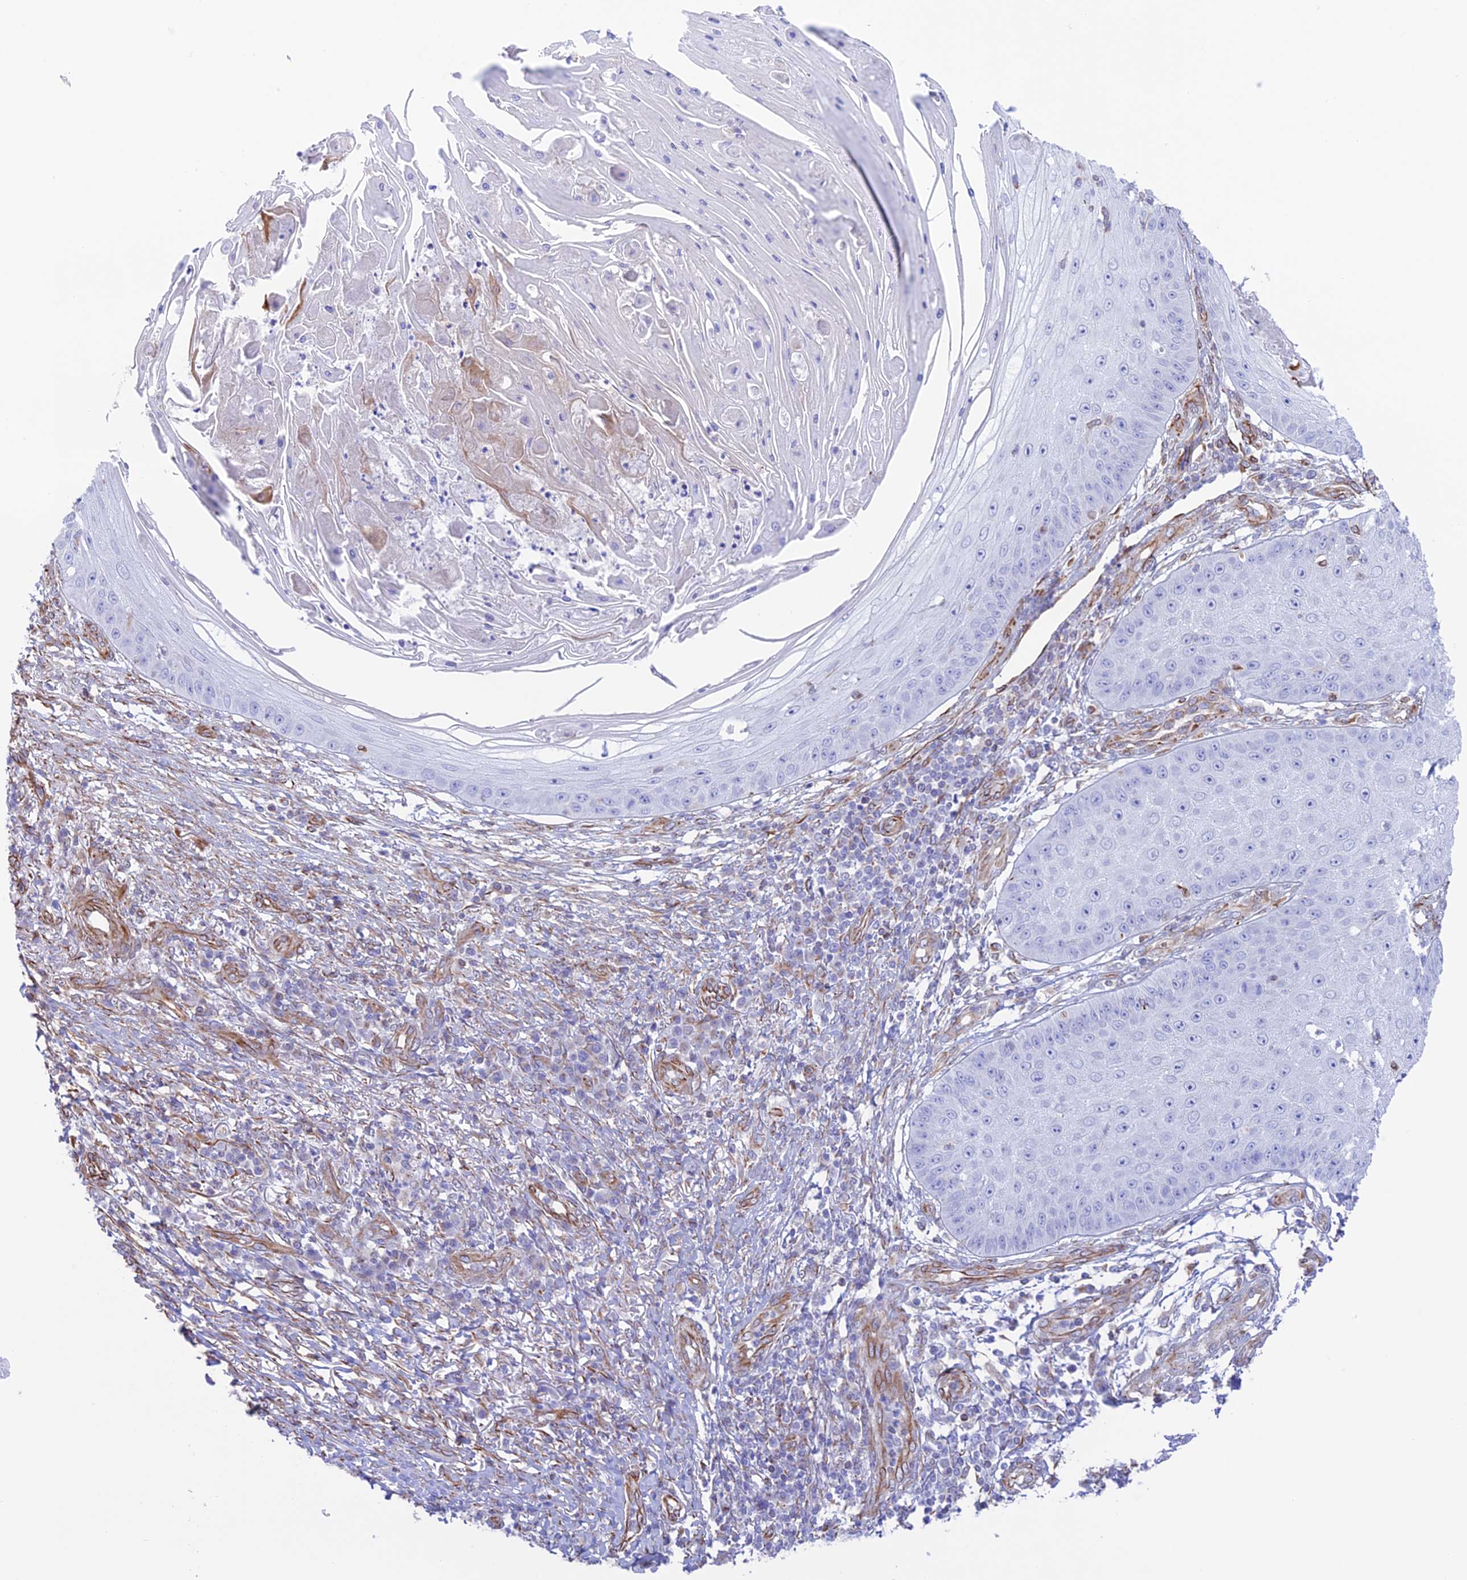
{"staining": {"intensity": "negative", "quantity": "none", "location": "none"}, "tissue": "skin cancer", "cell_type": "Tumor cells", "image_type": "cancer", "snomed": [{"axis": "morphology", "description": "Squamous cell carcinoma, NOS"}, {"axis": "topography", "description": "Skin"}], "caption": "This is an IHC image of human skin cancer (squamous cell carcinoma). There is no staining in tumor cells.", "gene": "ZNF652", "patient": {"sex": "male", "age": 70}}